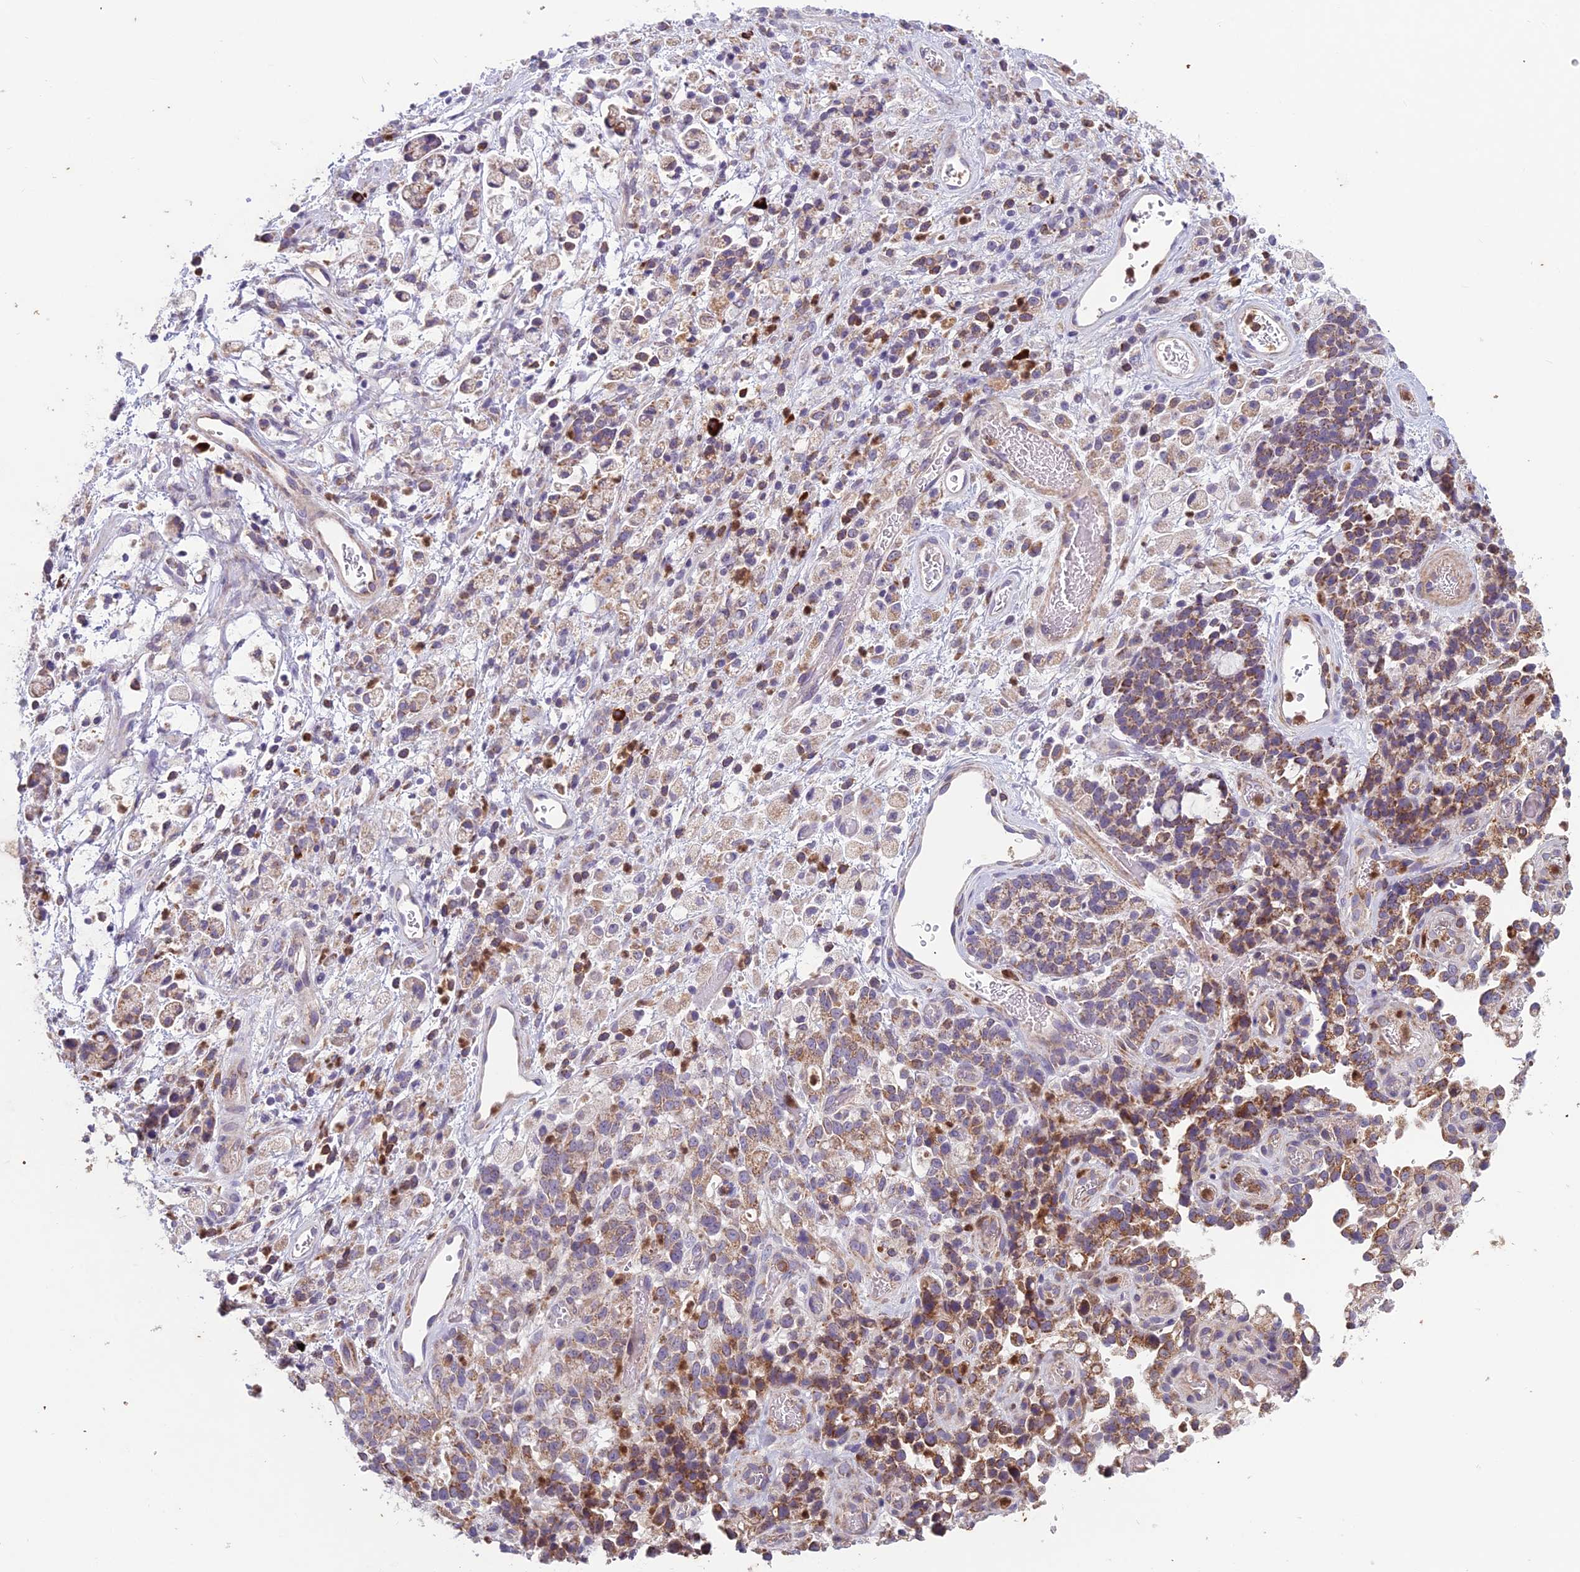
{"staining": {"intensity": "moderate", "quantity": ">75%", "location": "cytoplasmic/membranous"}, "tissue": "stomach cancer", "cell_type": "Tumor cells", "image_type": "cancer", "snomed": [{"axis": "morphology", "description": "Adenocarcinoma, NOS"}, {"axis": "topography", "description": "Stomach"}], "caption": "Human stomach adenocarcinoma stained for a protein (brown) demonstrates moderate cytoplasmic/membranous positive staining in approximately >75% of tumor cells.", "gene": "ENSG00000188897", "patient": {"sex": "female", "age": 60}}